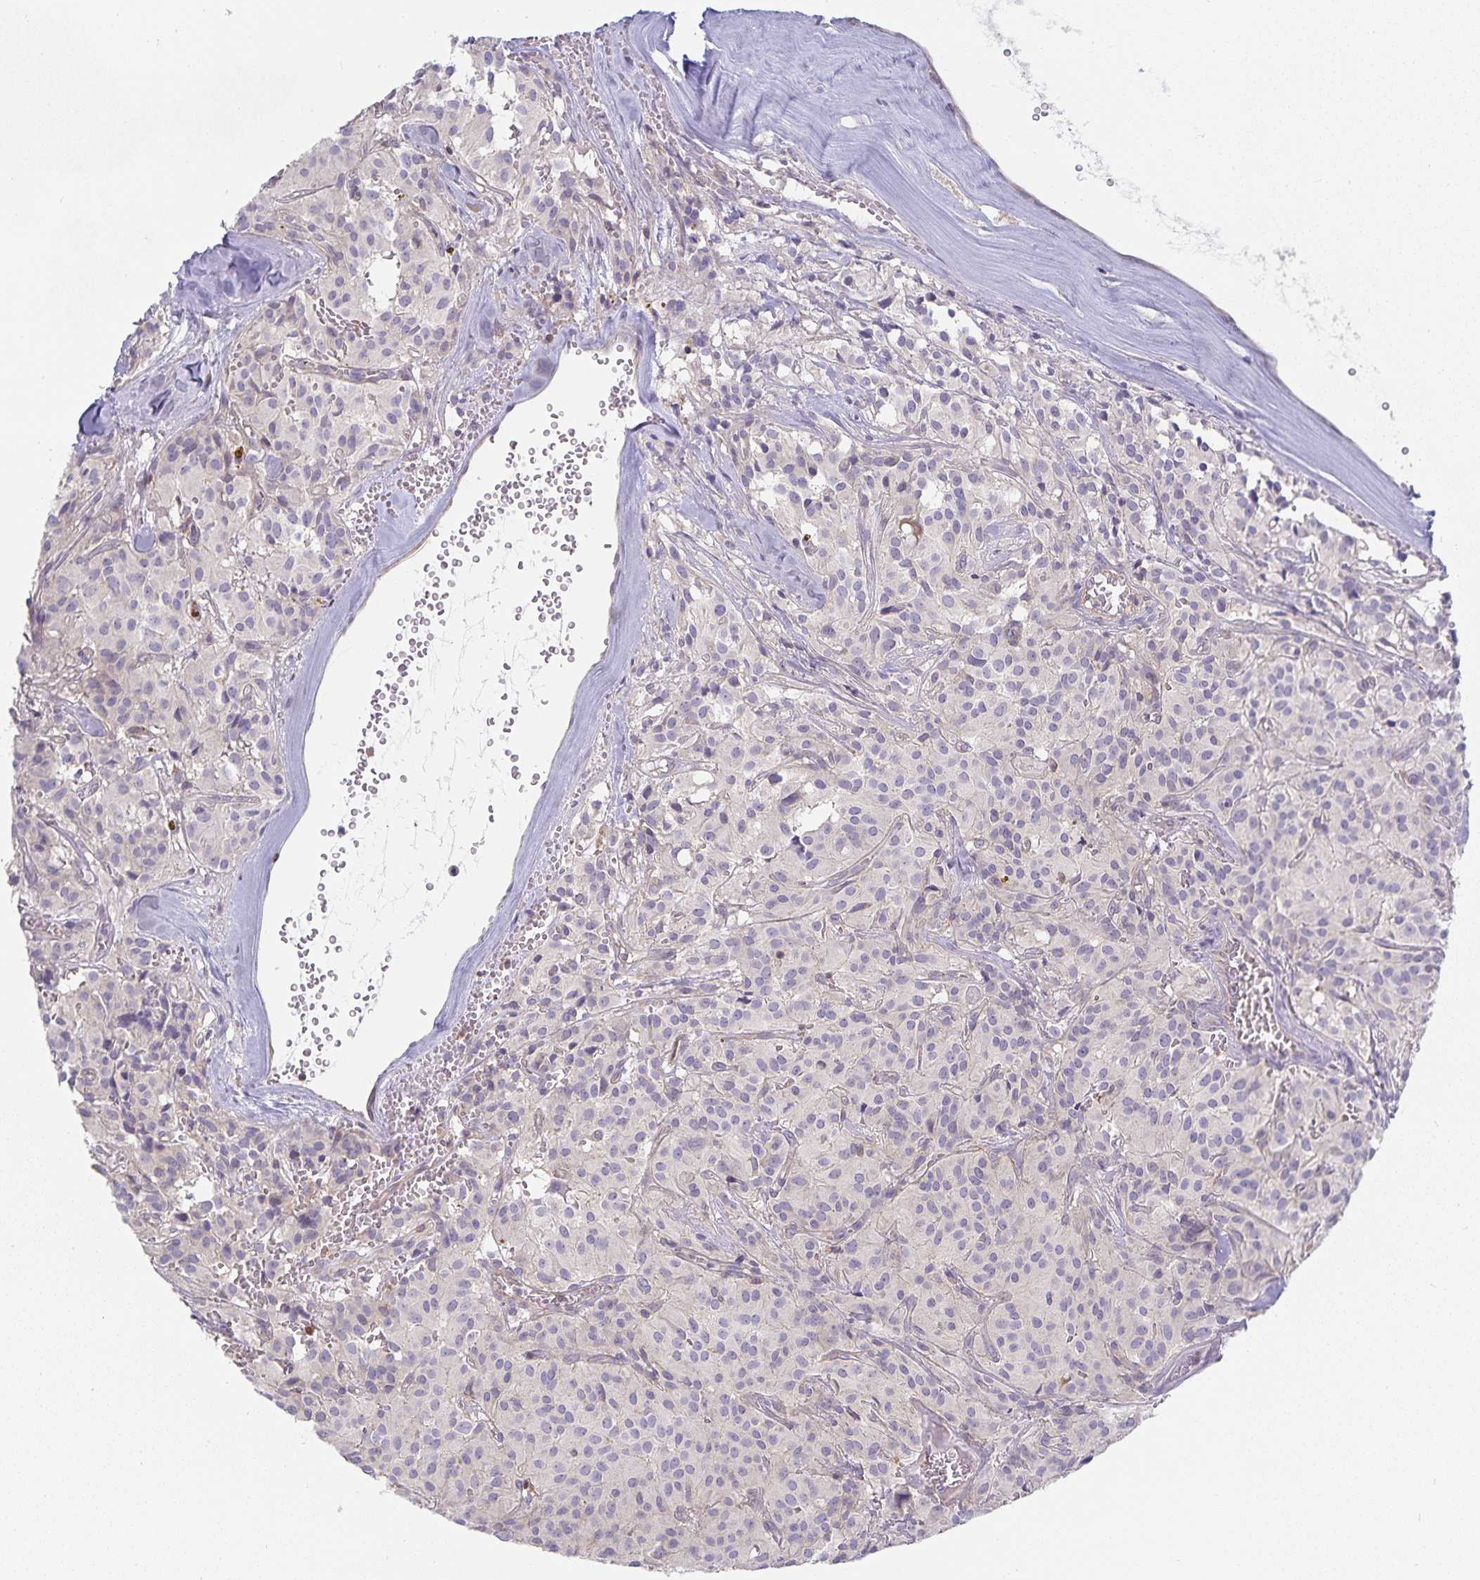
{"staining": {"intensity": "negative", "quantity": "none", "location": "none"}, "tissue": "glioma", "cell_type": "Tumor cells", "image_type": "cancer", "snomed": [{"axis": "morphology", "description": "Glioma, malignant, Low grade"}, {"axis": "topography", "description": "Brain"}], "caption": "Micrograph shows no protein staining in tumor cells of glioma tissue. Nuclei are stained in blue.", "gene": "GATA3", "patient": {"sex": "male", "age": 42}}